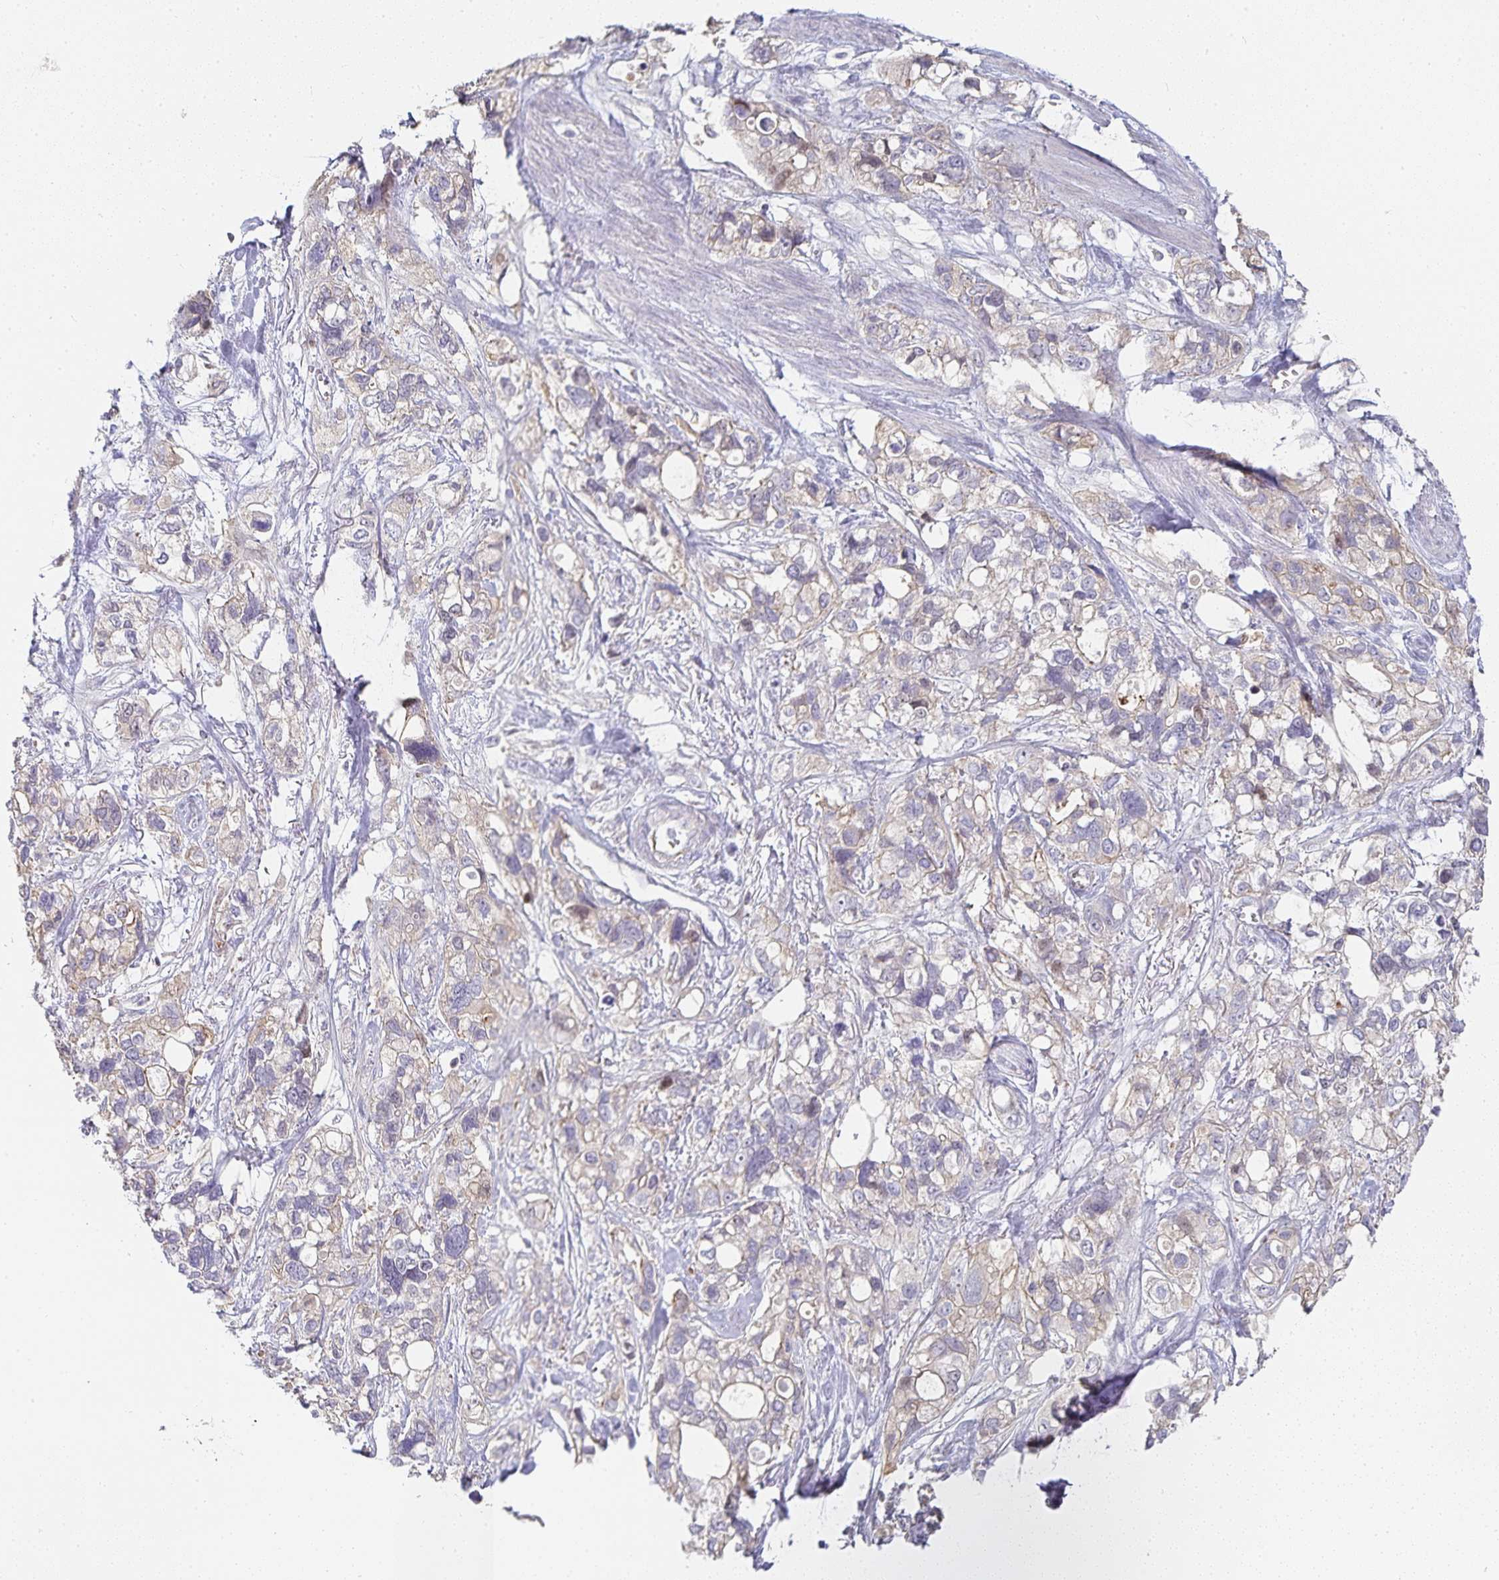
{"staining": {"intensity": "weak", "quantity": "25%-75%", "location": "cytoplasmic/membranous"}, "tissue": "stomach cancer", "cell_type": "Tumor cells", "image_type": "cancer", "snomed": [{"axis": "morphology", "description": "Adenocarcinoma, NOS"}, {"axis": "topography", "description": "Stomach, upper"}], "caption": "Stomach cancer (adenocarcinoma) tissue displays weak cytoplasmic/membranous positivity in about 25%-75% of tumor cells, visualized by immunohistochemistry.", "gene": "GATA3", "patient": {"sex": "female", "age": 81}}